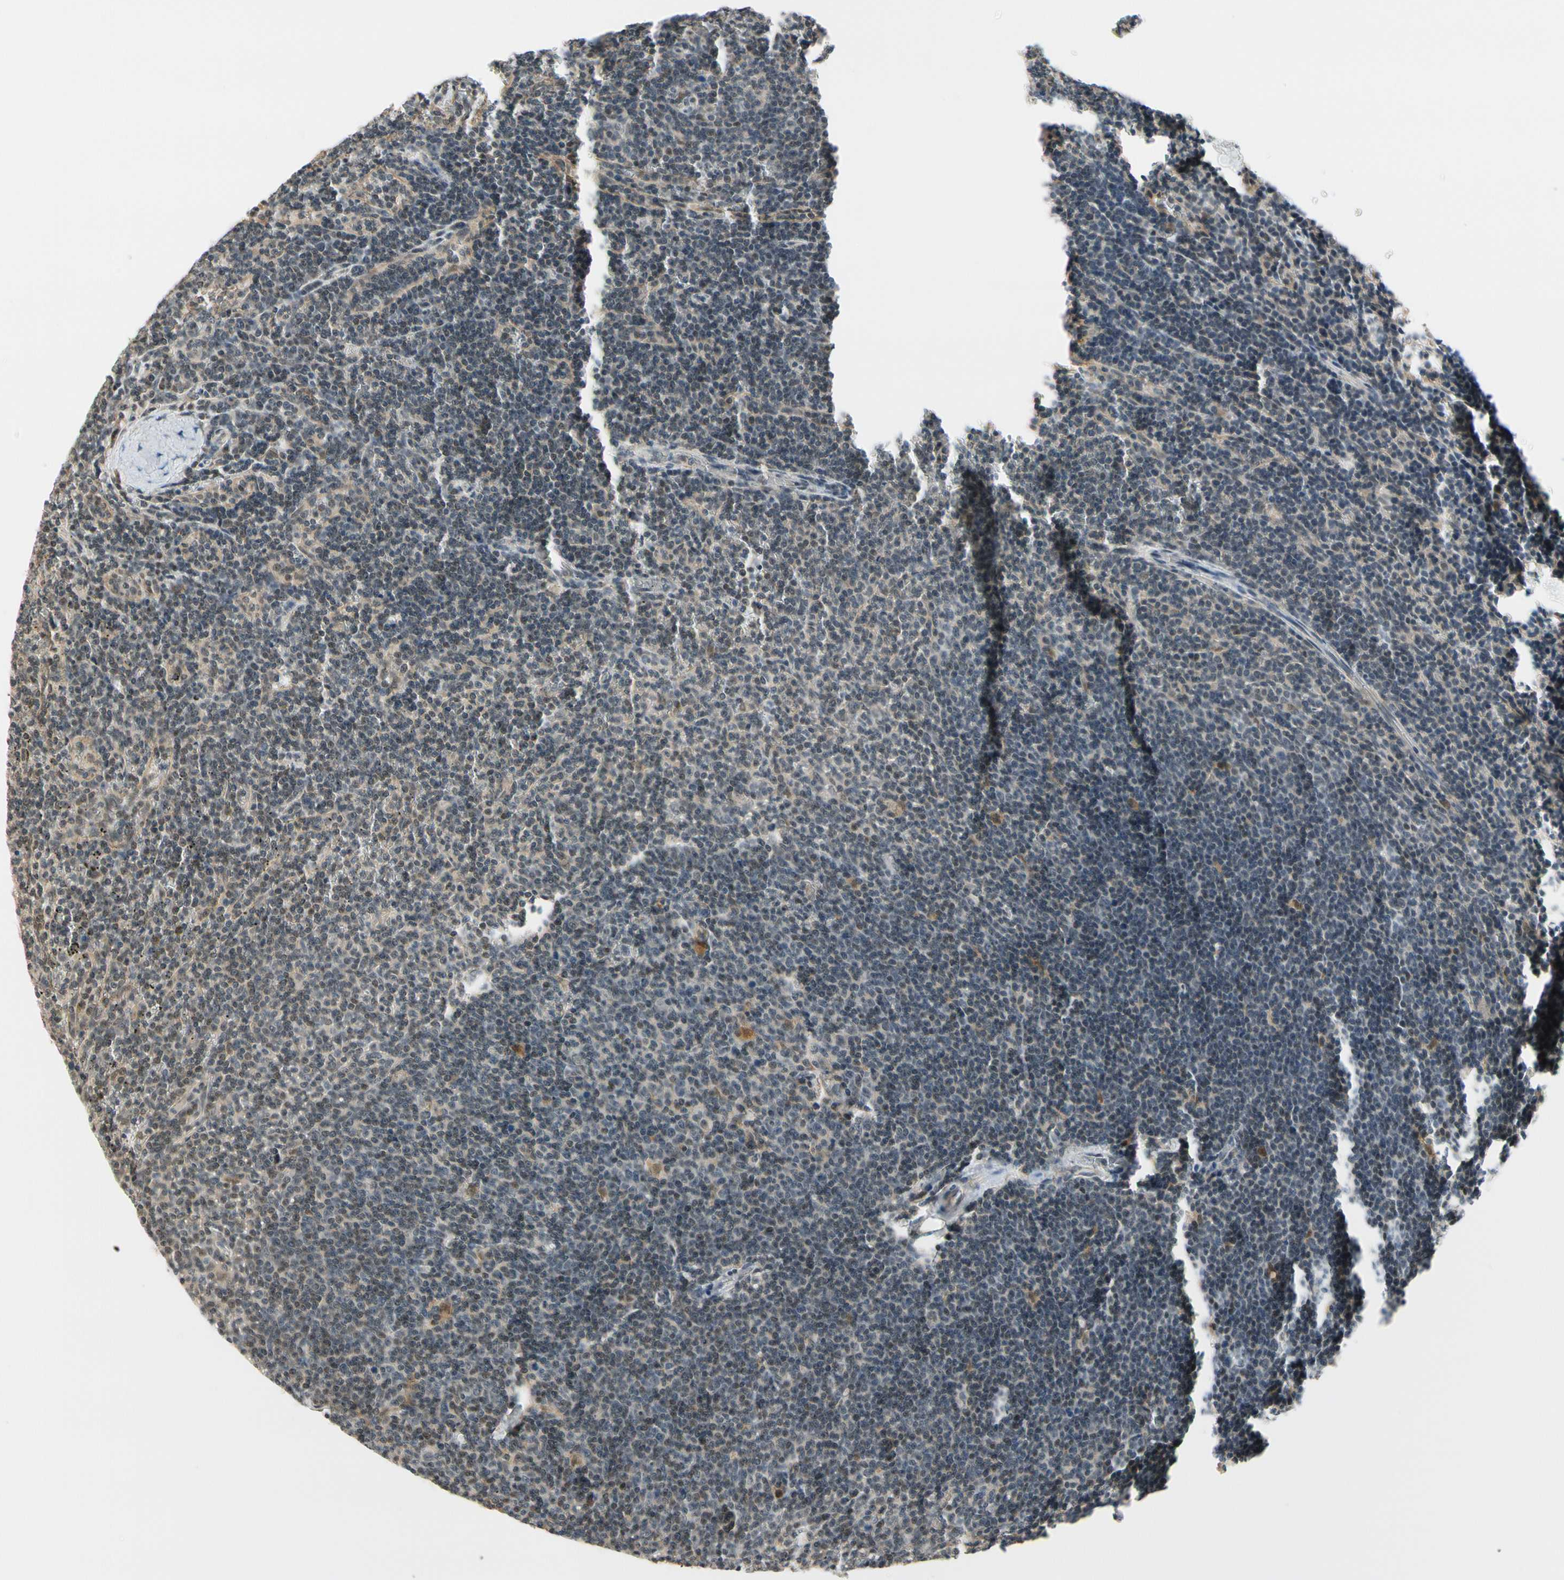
{"staining": {"intensity": "weak", "quantity": "<25%", "location": "nuclear"}, "tissue": "lymphoma", "cell_type": "Tumor cells", "image_type": "cancer", "snomed": [{"axis": "morphology", "description": "Malignant lymphoma, non-Hodgkin's type, Low grade"}, {"axis": "topography", "description": "Spleen"}], "caption": "Histopathology image shows no significant protein positivity in tumor cells of low-grade malignant lymphoma, non-Hodgkin's type. (Brightfield microscopy of DAB (3,3'-diaminobenzidine) immunohistochemistry at high magnification).", "gene": "TAF12", "patient": {"sex": "female", "age": 50}}